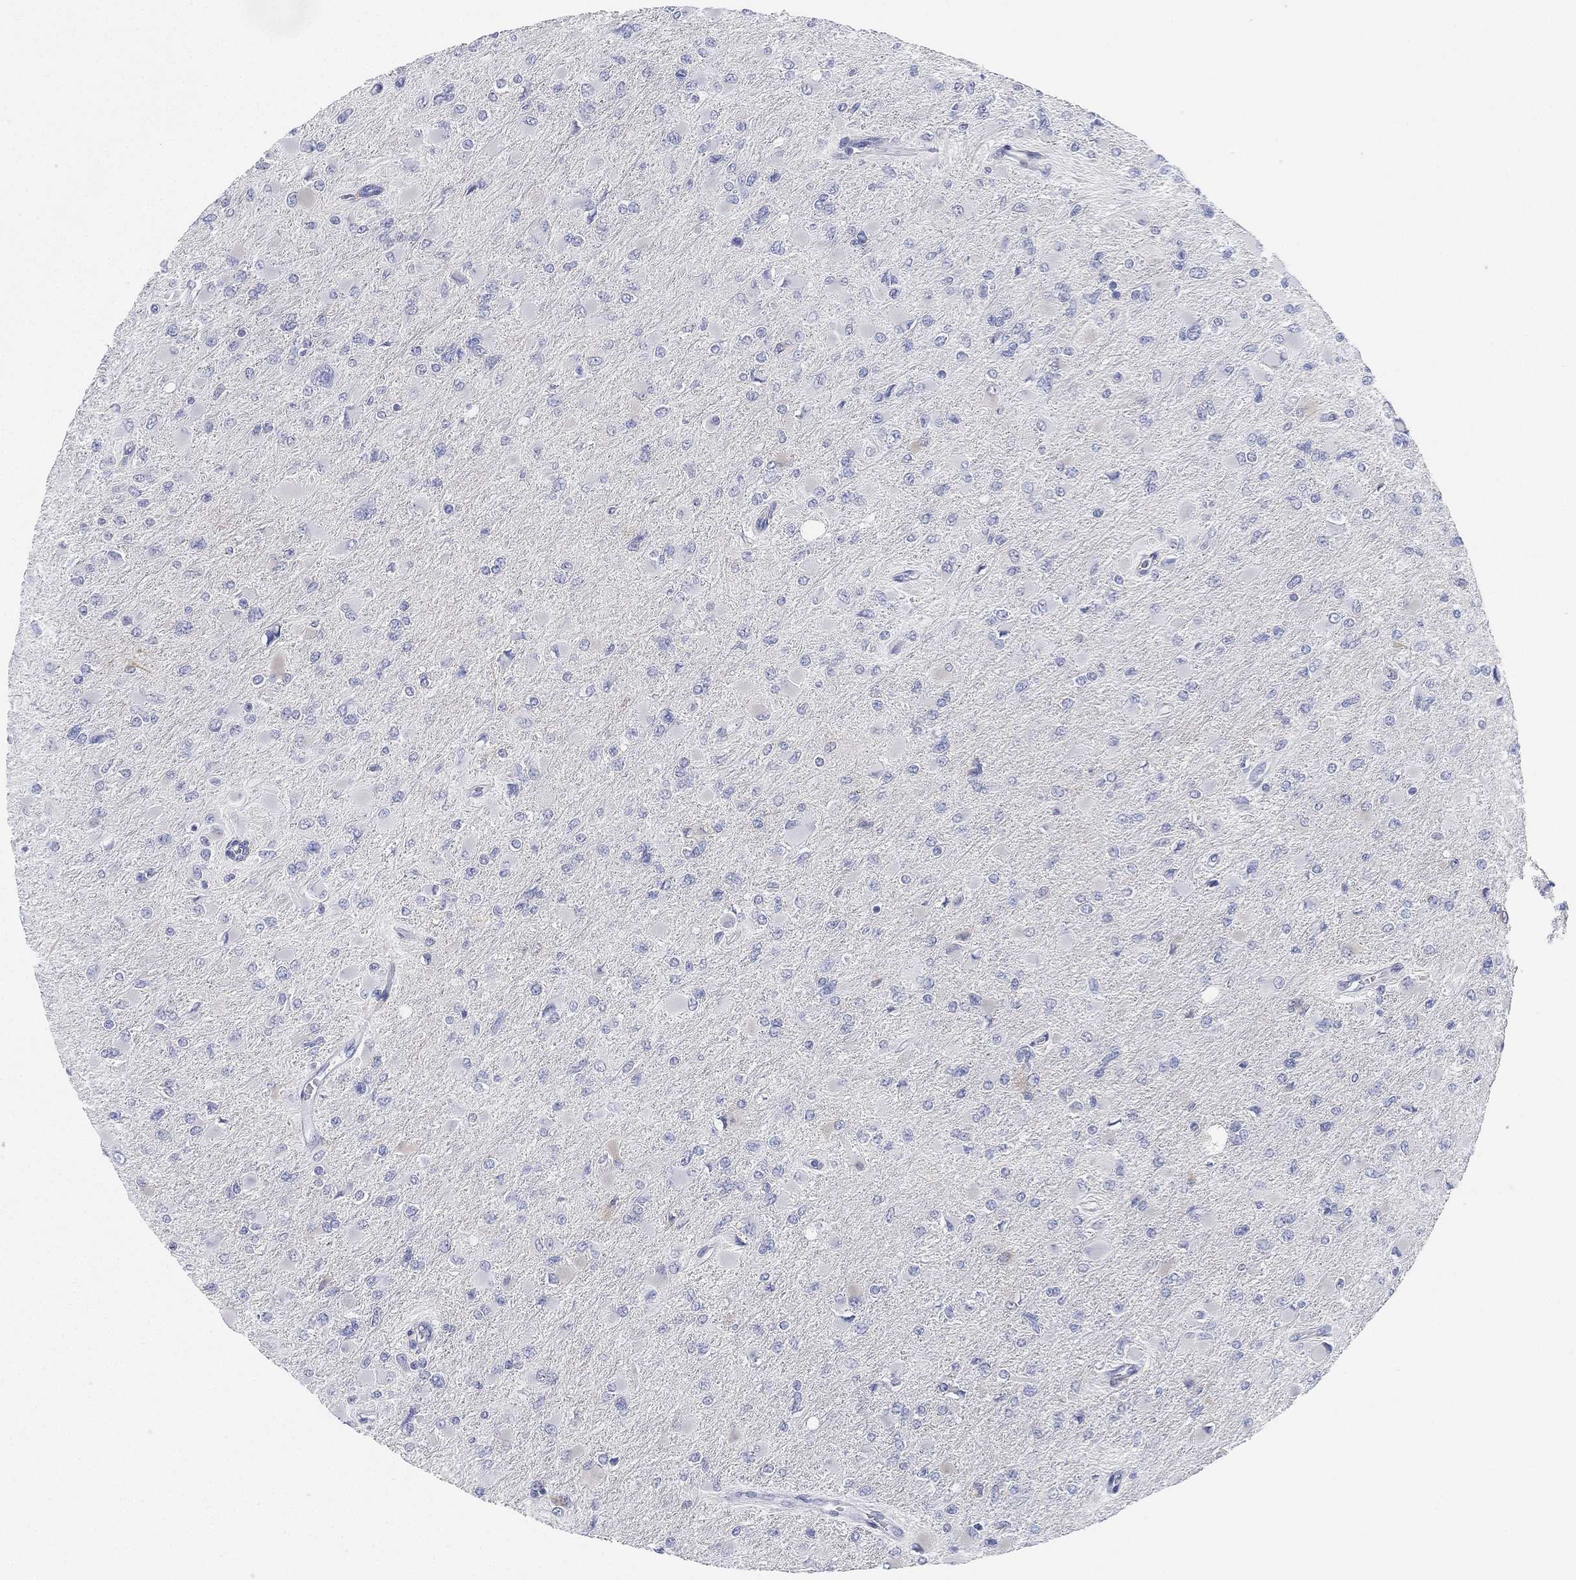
{"staining": {"intensity": "negative", "quantity": "none", "location": "none"}, "tissue": "glioma", "cell_type": "Tumor cells", "image_type": "cancer", "snomed": [{"axis": "morphology", "description": "Glioma, malignant, High grade"}, {"axis": "topography", "description": "Cerebral cortex"}], "caption": "High magnification brightfield microscopy of high-grade glioma (malignant) stained with DAB (brown) and counterstained with hematoxylin (blue): tumor cells show no significant staining.", "gene": "GPR61", "patient": {"sex": "female", "age": 36}}